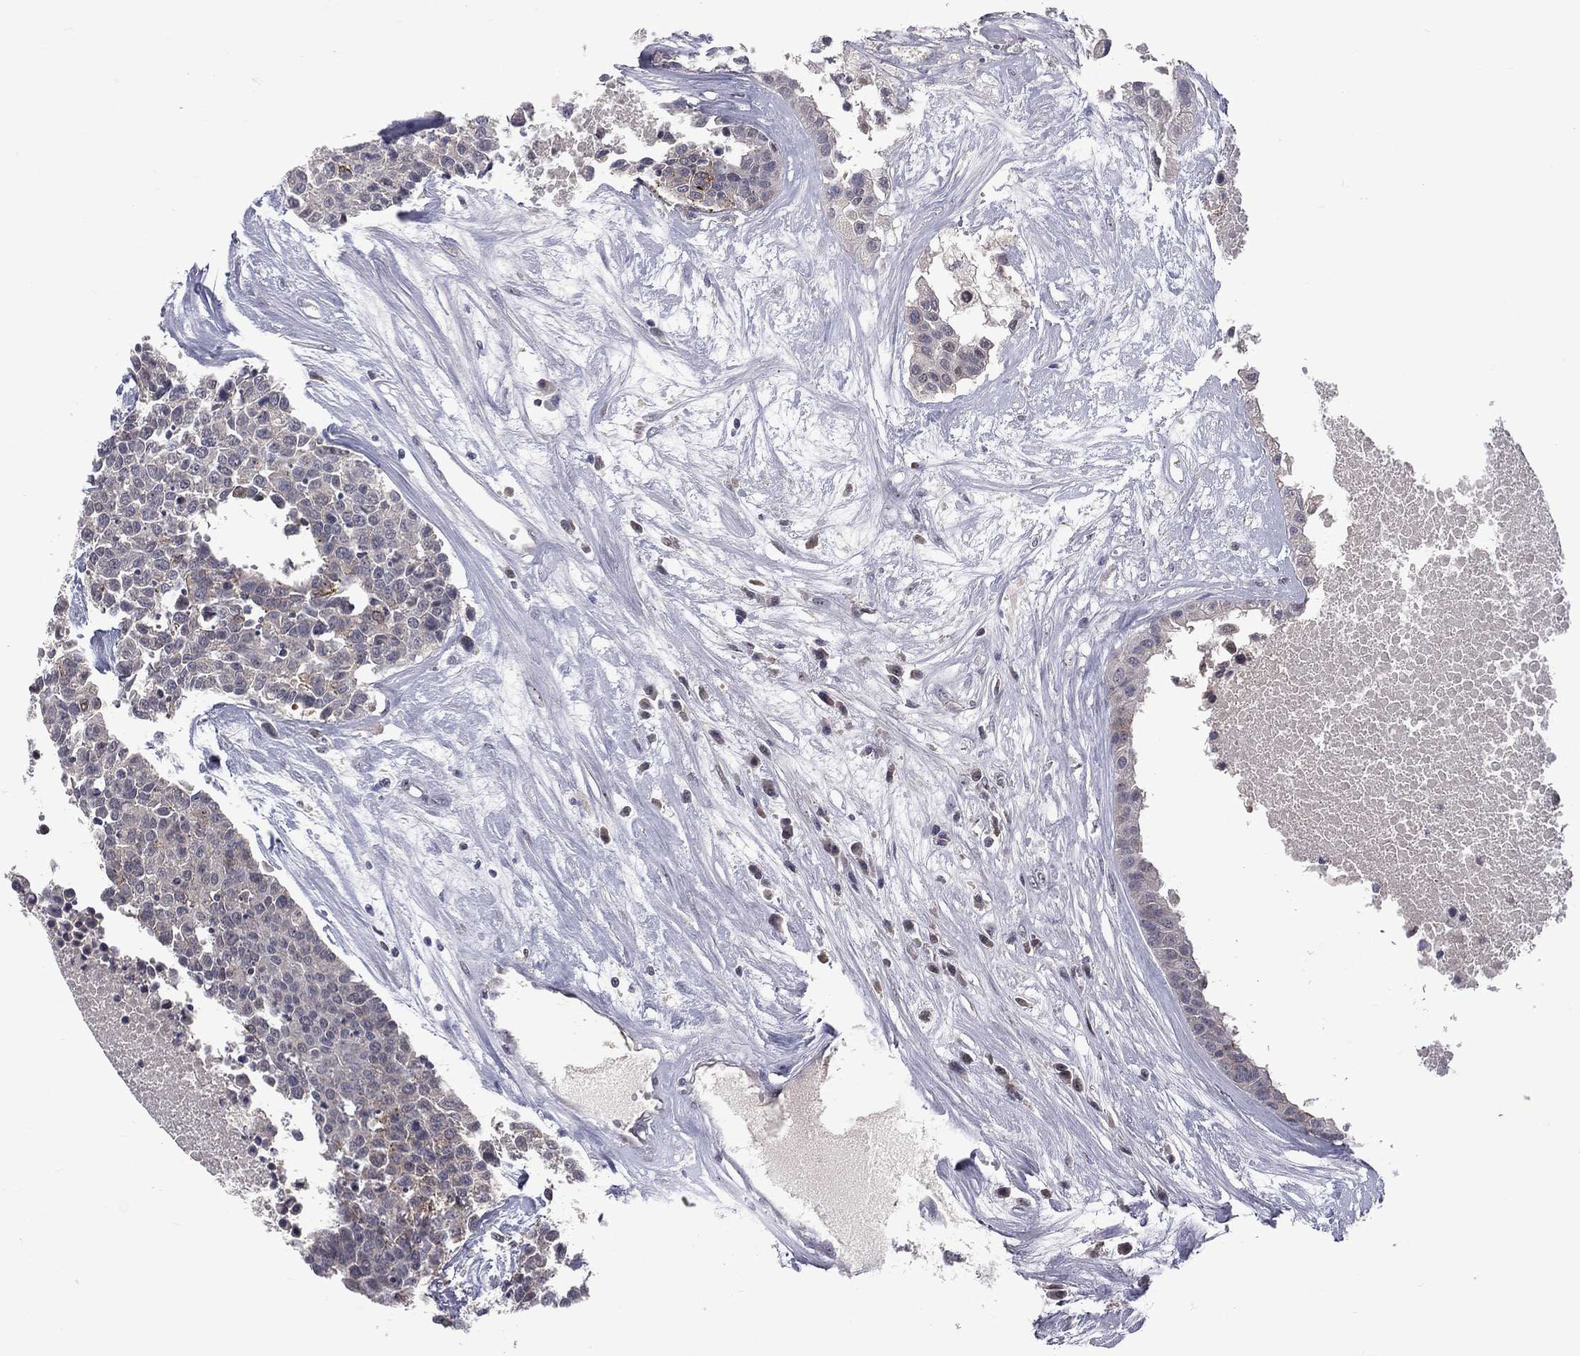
{"staining": {"intensity": "negative", "quantity": "none", "location": "none"}, "tissue": "carcinoid", "cell_type": "Tumor cells", "image_type": "cancer", "snomed": [{"axis": "morphology", "description": "Carcinoid, malignant, NOS"}, {"axis": "topography", "description": "Colon"}], "caption": "Histopathology image shows no protein positivity in tumor cells of carcinoid tissue.", "gene": "DSG4", "patient": {"sex": "male", "age": 81}}